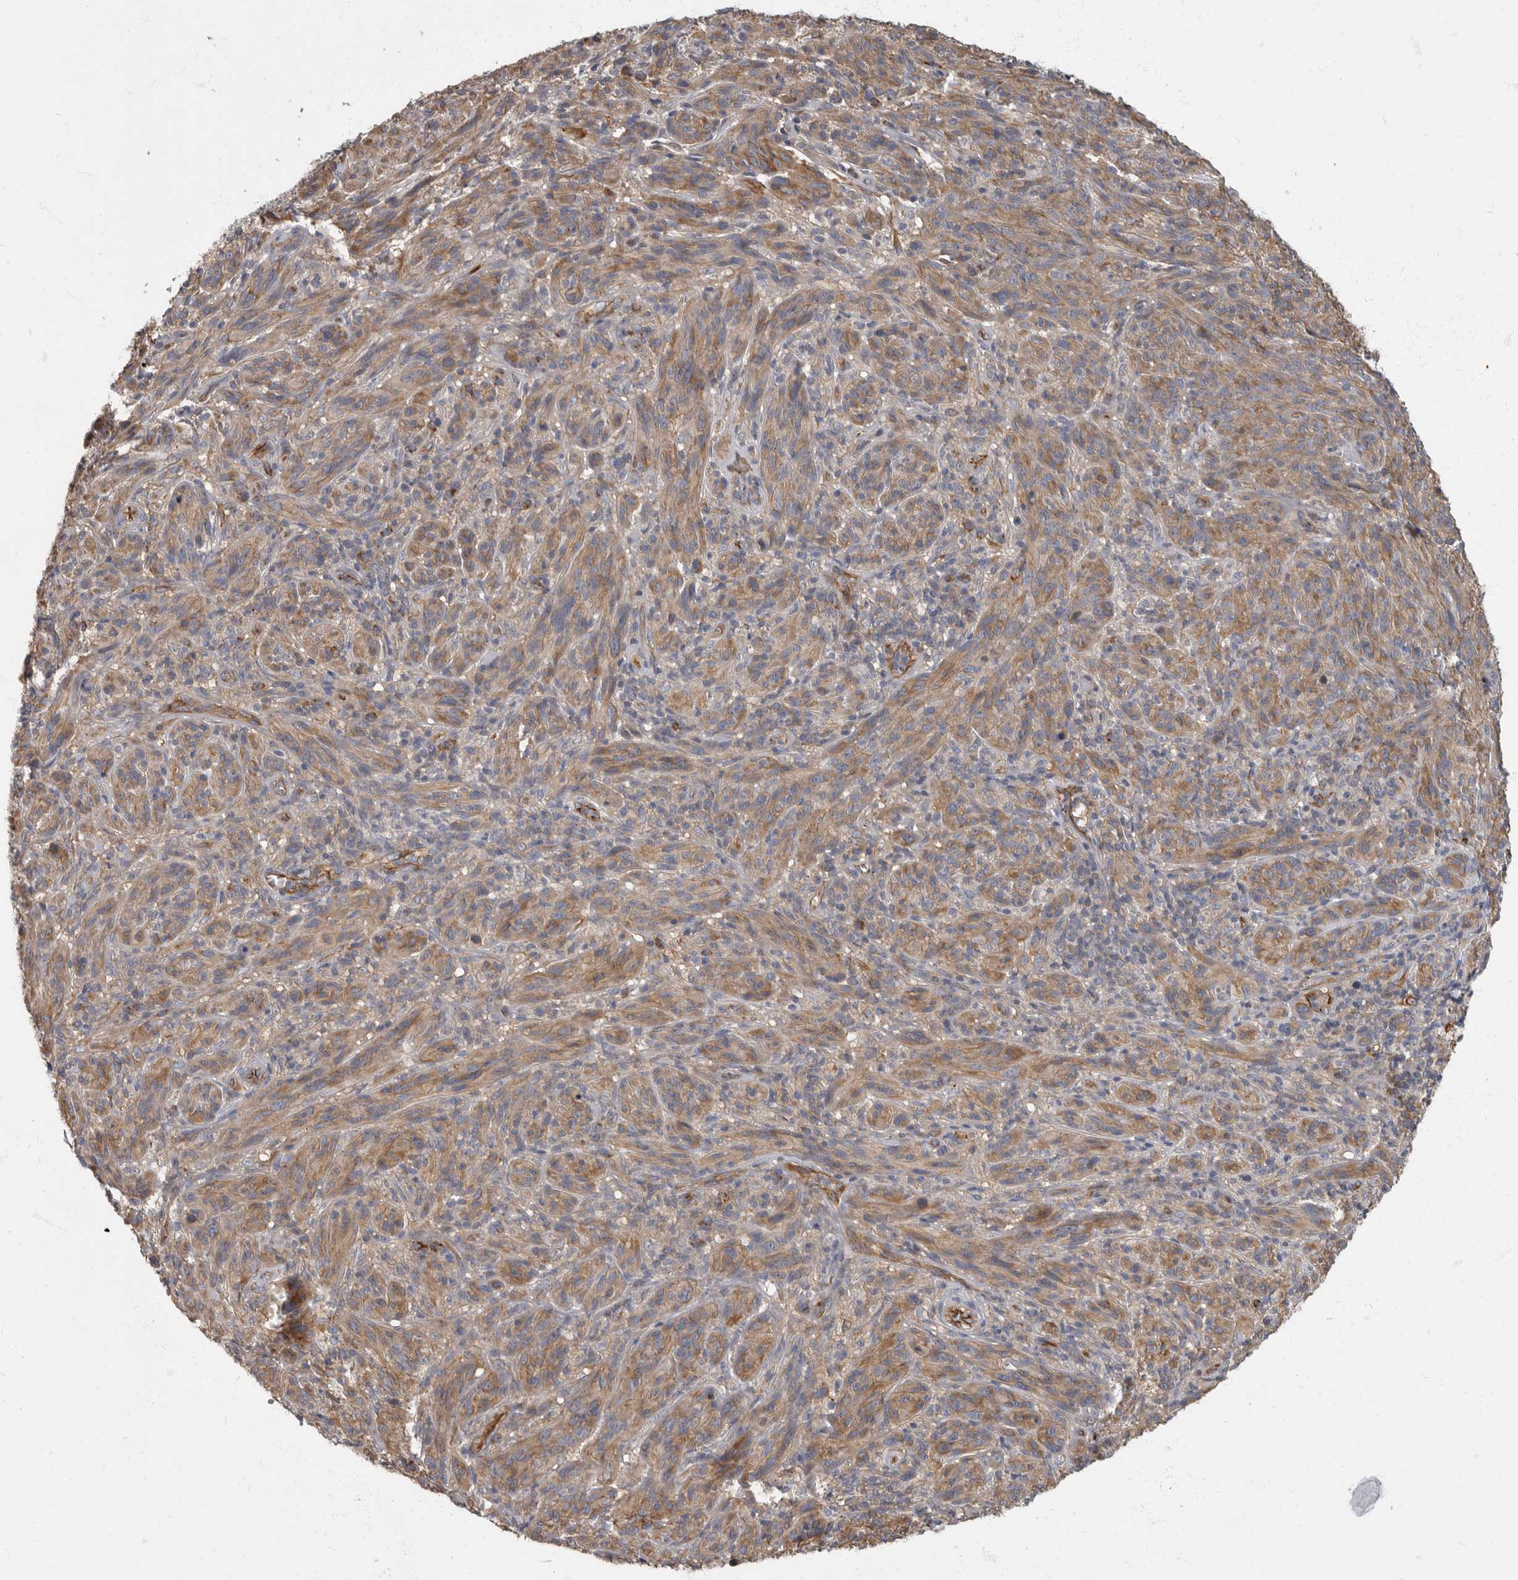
{"staining": {"intensity": "weak", "quantity": ">75%", "location": "cytoplasmic/membranous"}, "tissue": "melanoma", "cell_type": "Tumor cells", "image_type": "cancer", "snomed": [{"axis": "morphology", "description": "Malignant melanoma, NOS"}, {"axis": "topography", "description": "Skin of head"}], "caption": "Malignant melanoma tissue shows weak cytoplasmic/membranous positivity in about >75% of tumor cells Using DAB (3,3'-diaminobenzidine) (brown) and hematoxylin (blue) stains, captured at high magnification using brightfield microscopy.", "gene": "PDK1", "patient": {"sex": "male", "age": 96}}